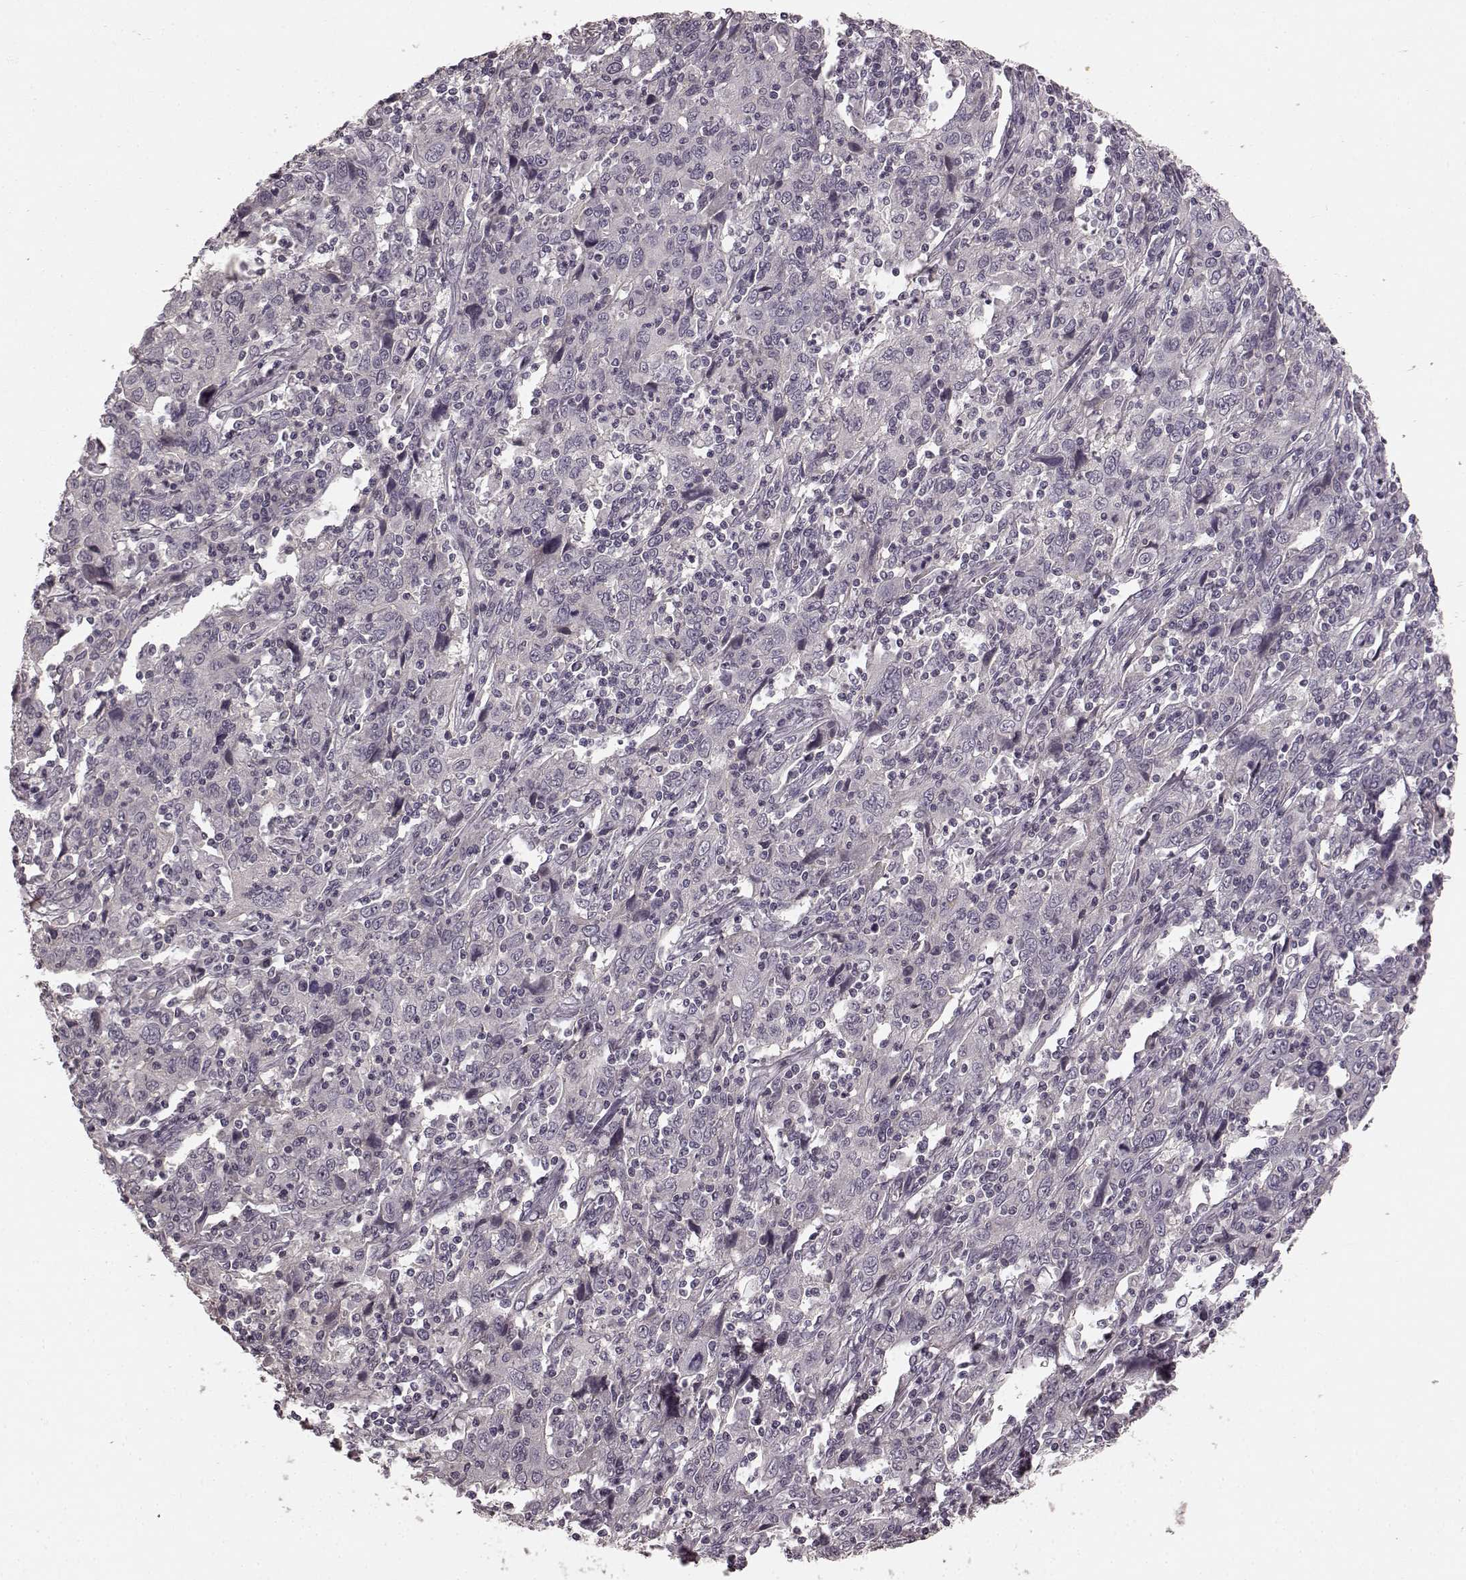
{"staining": {"intensity": "negative", "quantity": "none", "location": "none"}, "tissue": "cervical cancer", "cell_type": "Tumor cells", "image_type": "cancer", "snomed": [{"axis": "morphology", "description": "Squamous cell carcinoma, NOS"}, {"axis": "topography", "description": "Cervix"}], "caption": "Tumor cells are negative for brown protein staining in cervical cancer (squamous cell carcinoma).", "gene": "PRKCE", "patient": {"sex": "female", "age": 46}}